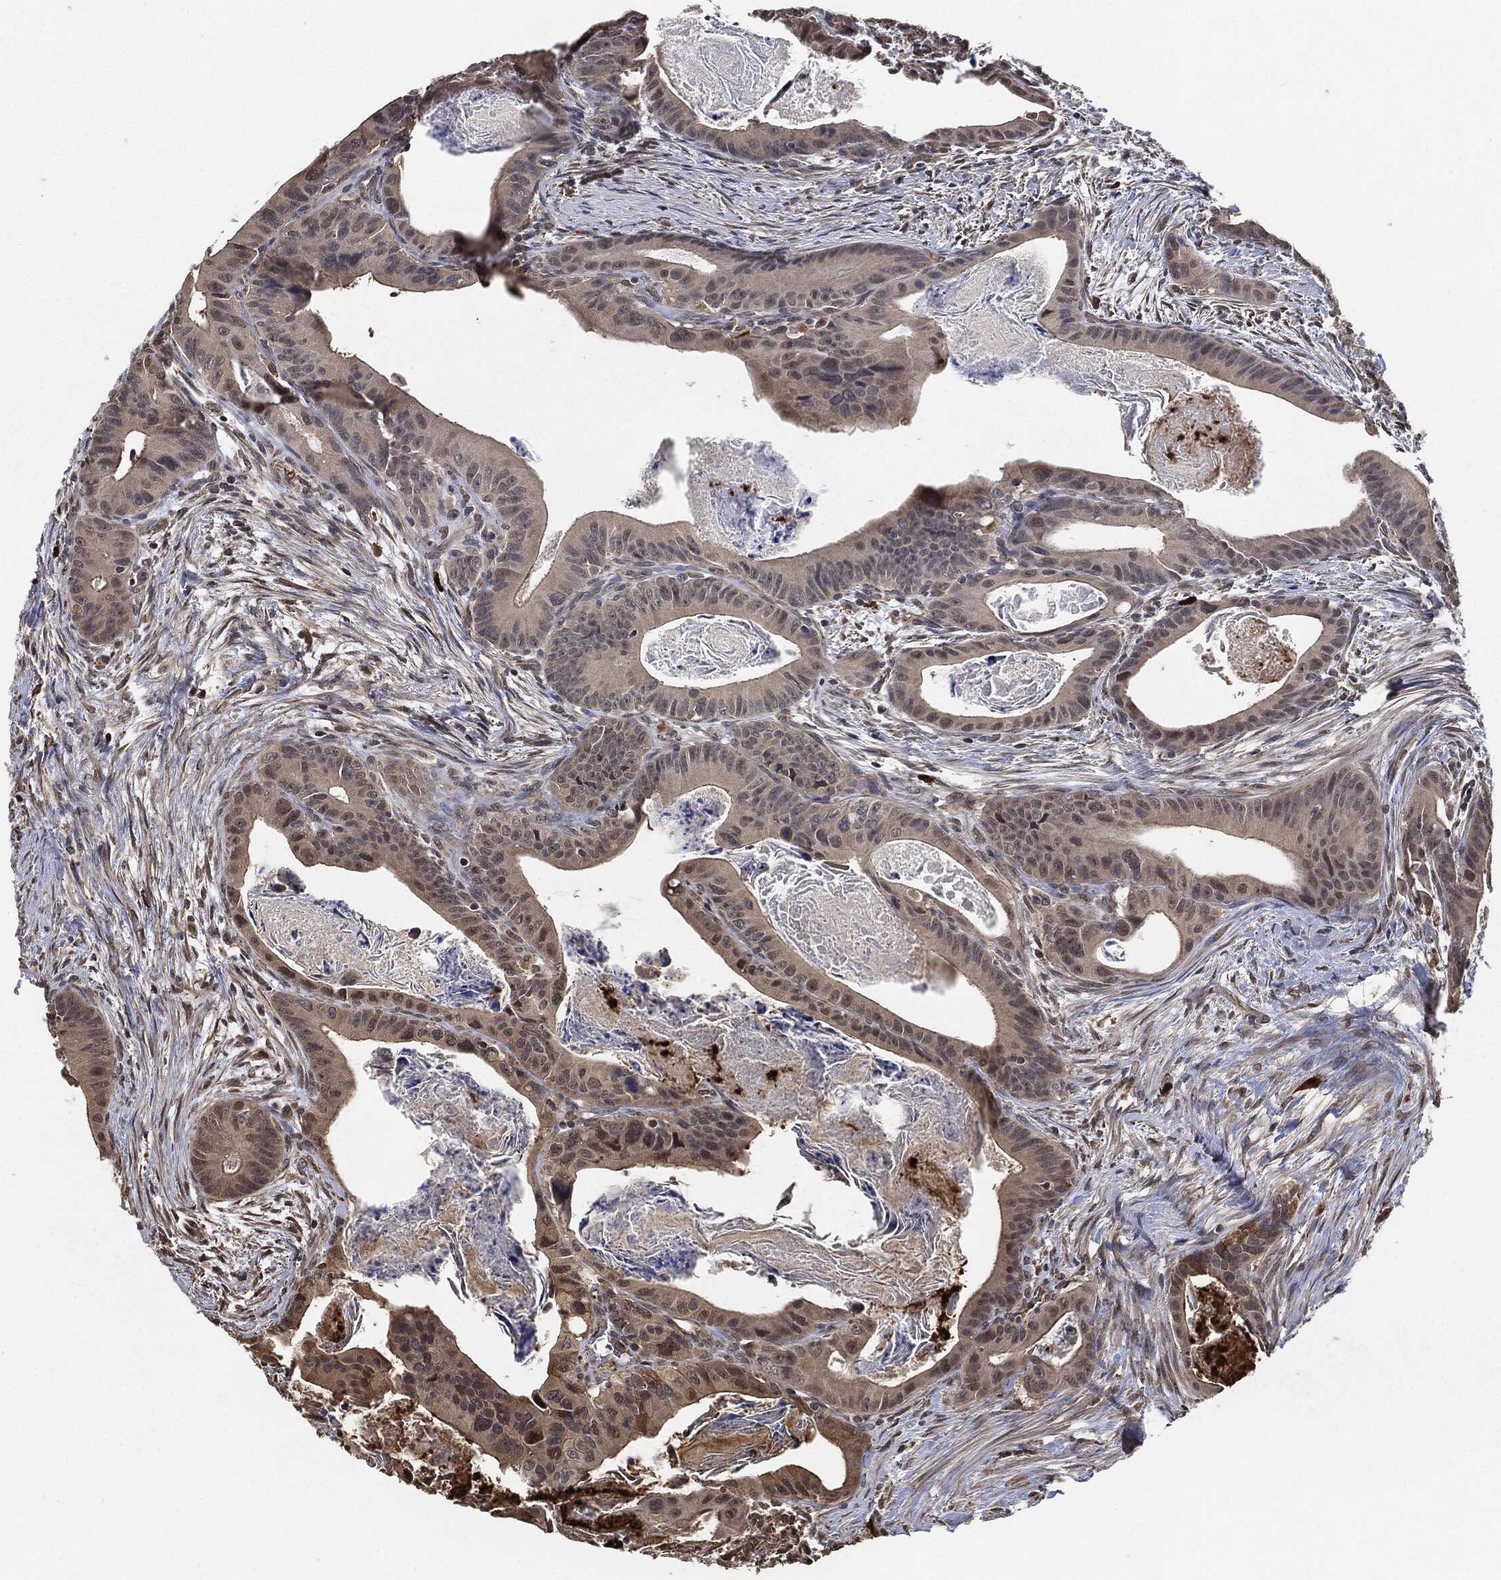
{"staining": {"intensity": "weak", "quantity": "25%-75%", "location": "cytoplasmic/membranous"}, "tissue": "colorectal cancer", "cell_type": "Tumor cells", "image_type": "cancer", "snomed": [{"axis": "morphology", "description": "Adenocarcinoma, NOS"}, {"axis": "topography", "description": "Rectum"}], "caption": "Immunohistochemical staining of colorectal cancer exhibits low levels of weak cytoplasmic/membranous protein staining in about 25%-75% of tumor cells. (Brightfield microscopy of DAB IHC at high magnification).", "gene": "S100A9", "patient": {"sex": "male", "age": 64}}